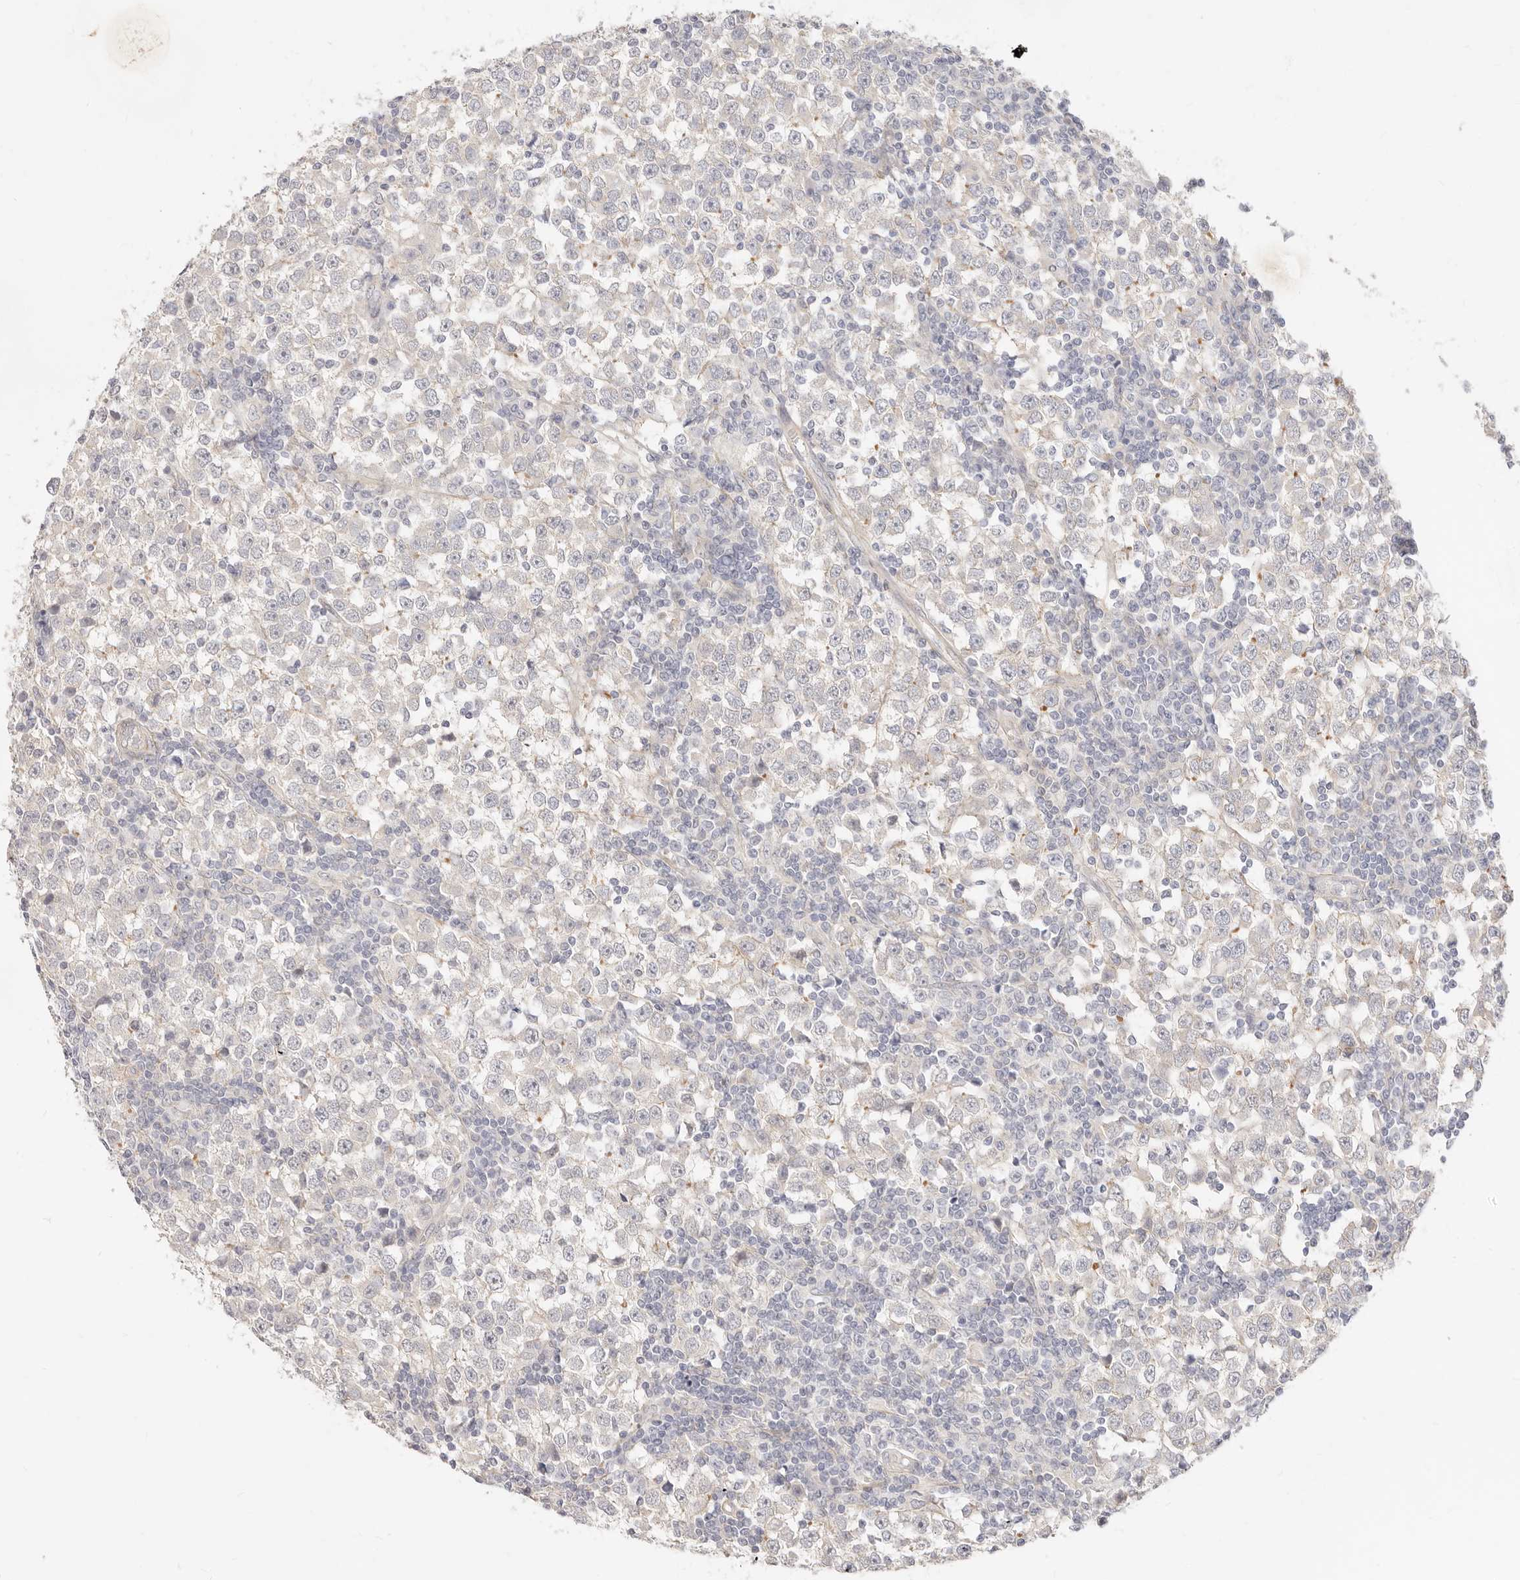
{"staining": {"intensity": "negative", "quantity": "none", "location": "none"}, "tissue": "testis cancer", "cell_type": "Tumor cells", "image_type": "cancer", "snomed": [{"axis": "morphology", "description": "Seminoma, NOS"}, {"axis": "topography", "description": "Testis"}], "caption": "An image of human seminoma (testis) is negative for staining in tumor cells.", "gene": "UBXN10", "patient": {"sex": "male", "age": 65}}